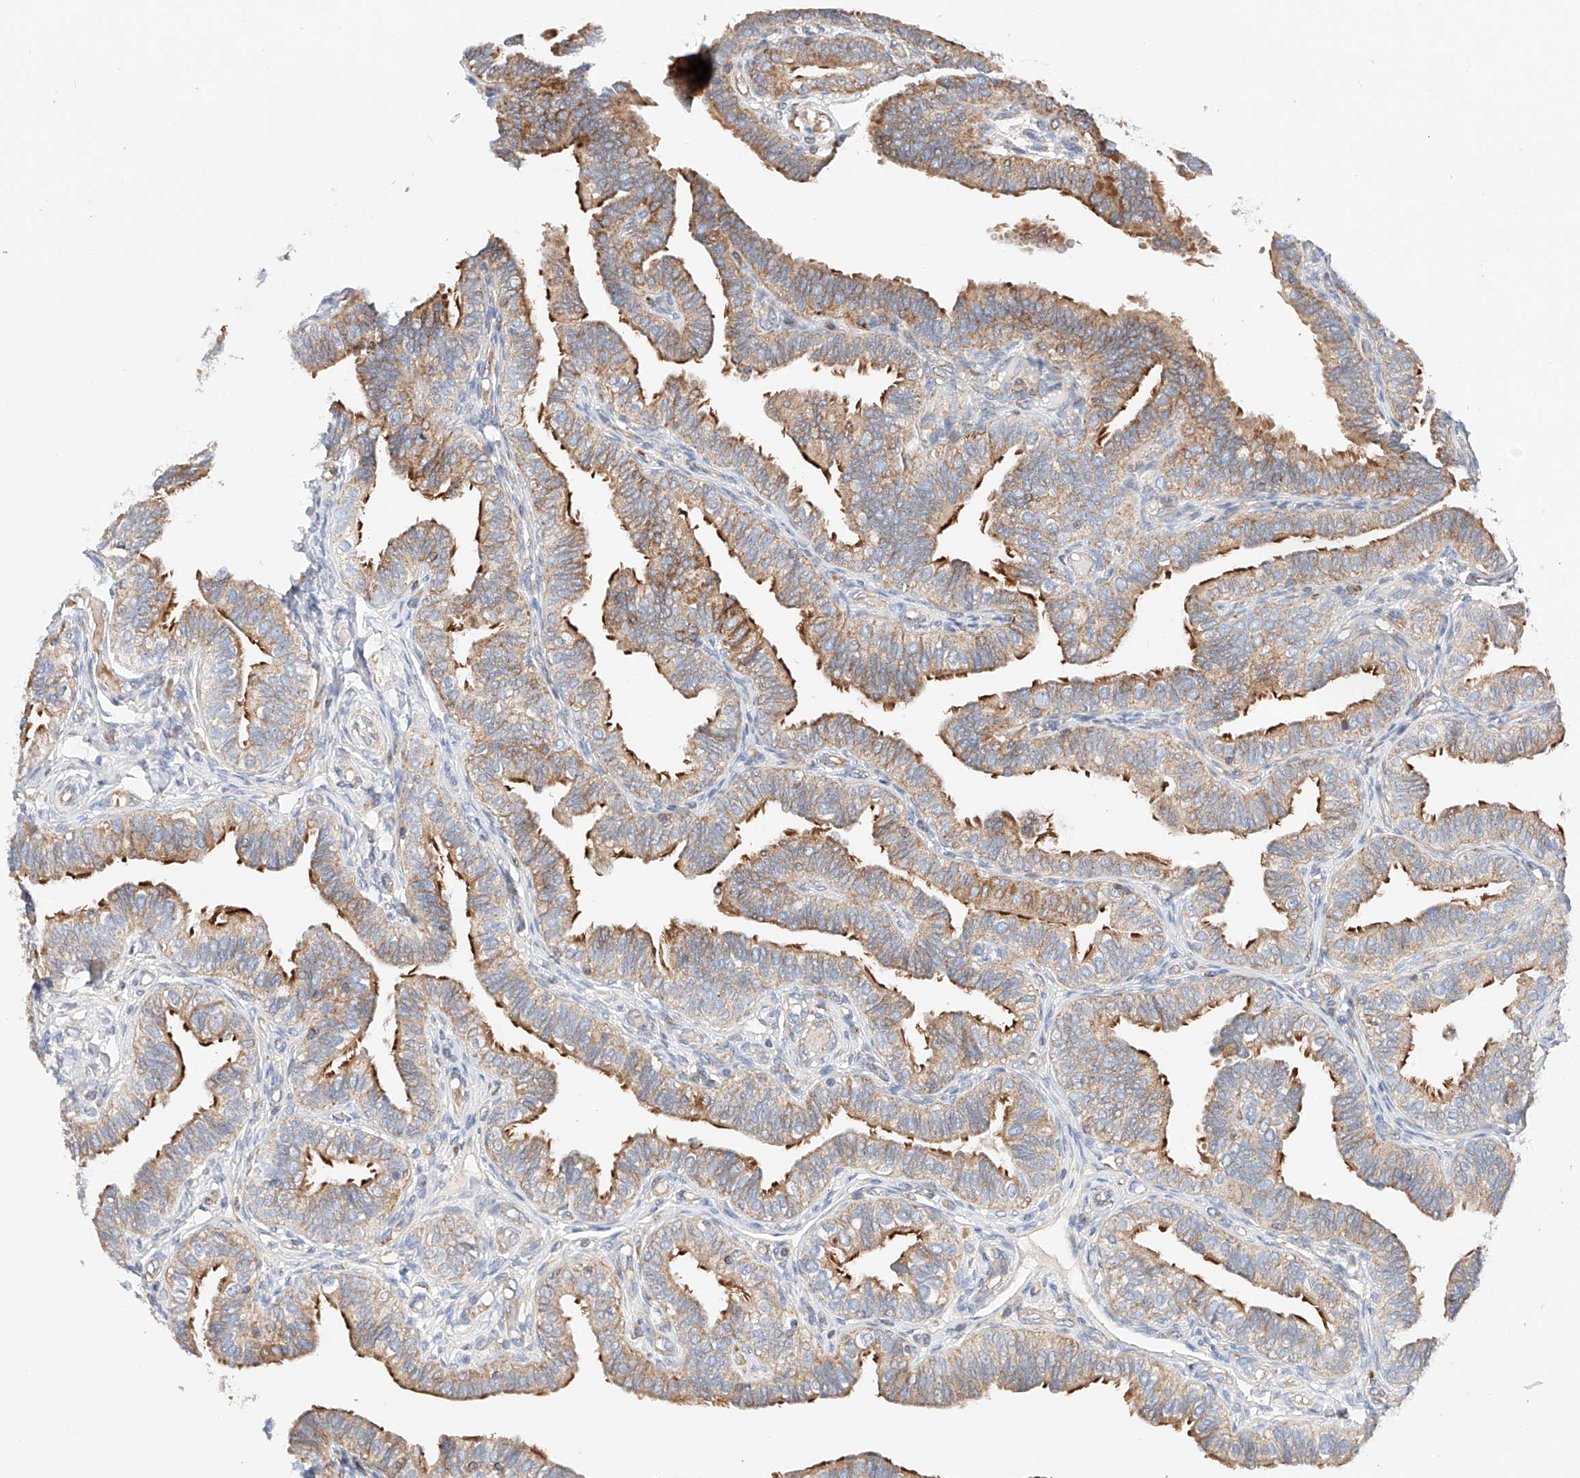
{"staining": {"intensity": "strong", "quantity": ">75%", "location": "cytoplasmic/membranous"}, "tissue": "fallopian tube", "cell_type": "Glandular cells", "image_type": "normal", "snomed": [{"axis": "morphology", "description": "Normal tissue, NOS"}, {"axis": "topography", "description": "Fallopian tube"}], "caption": "DAB immunohistochemical staining of benign human fallopian tube displays strong cytoplasmic/membranous protein staining in approximately >75% of glandular cells.", "gene": "NR1D1", "patient": {"sex": "female", "age": 39}}